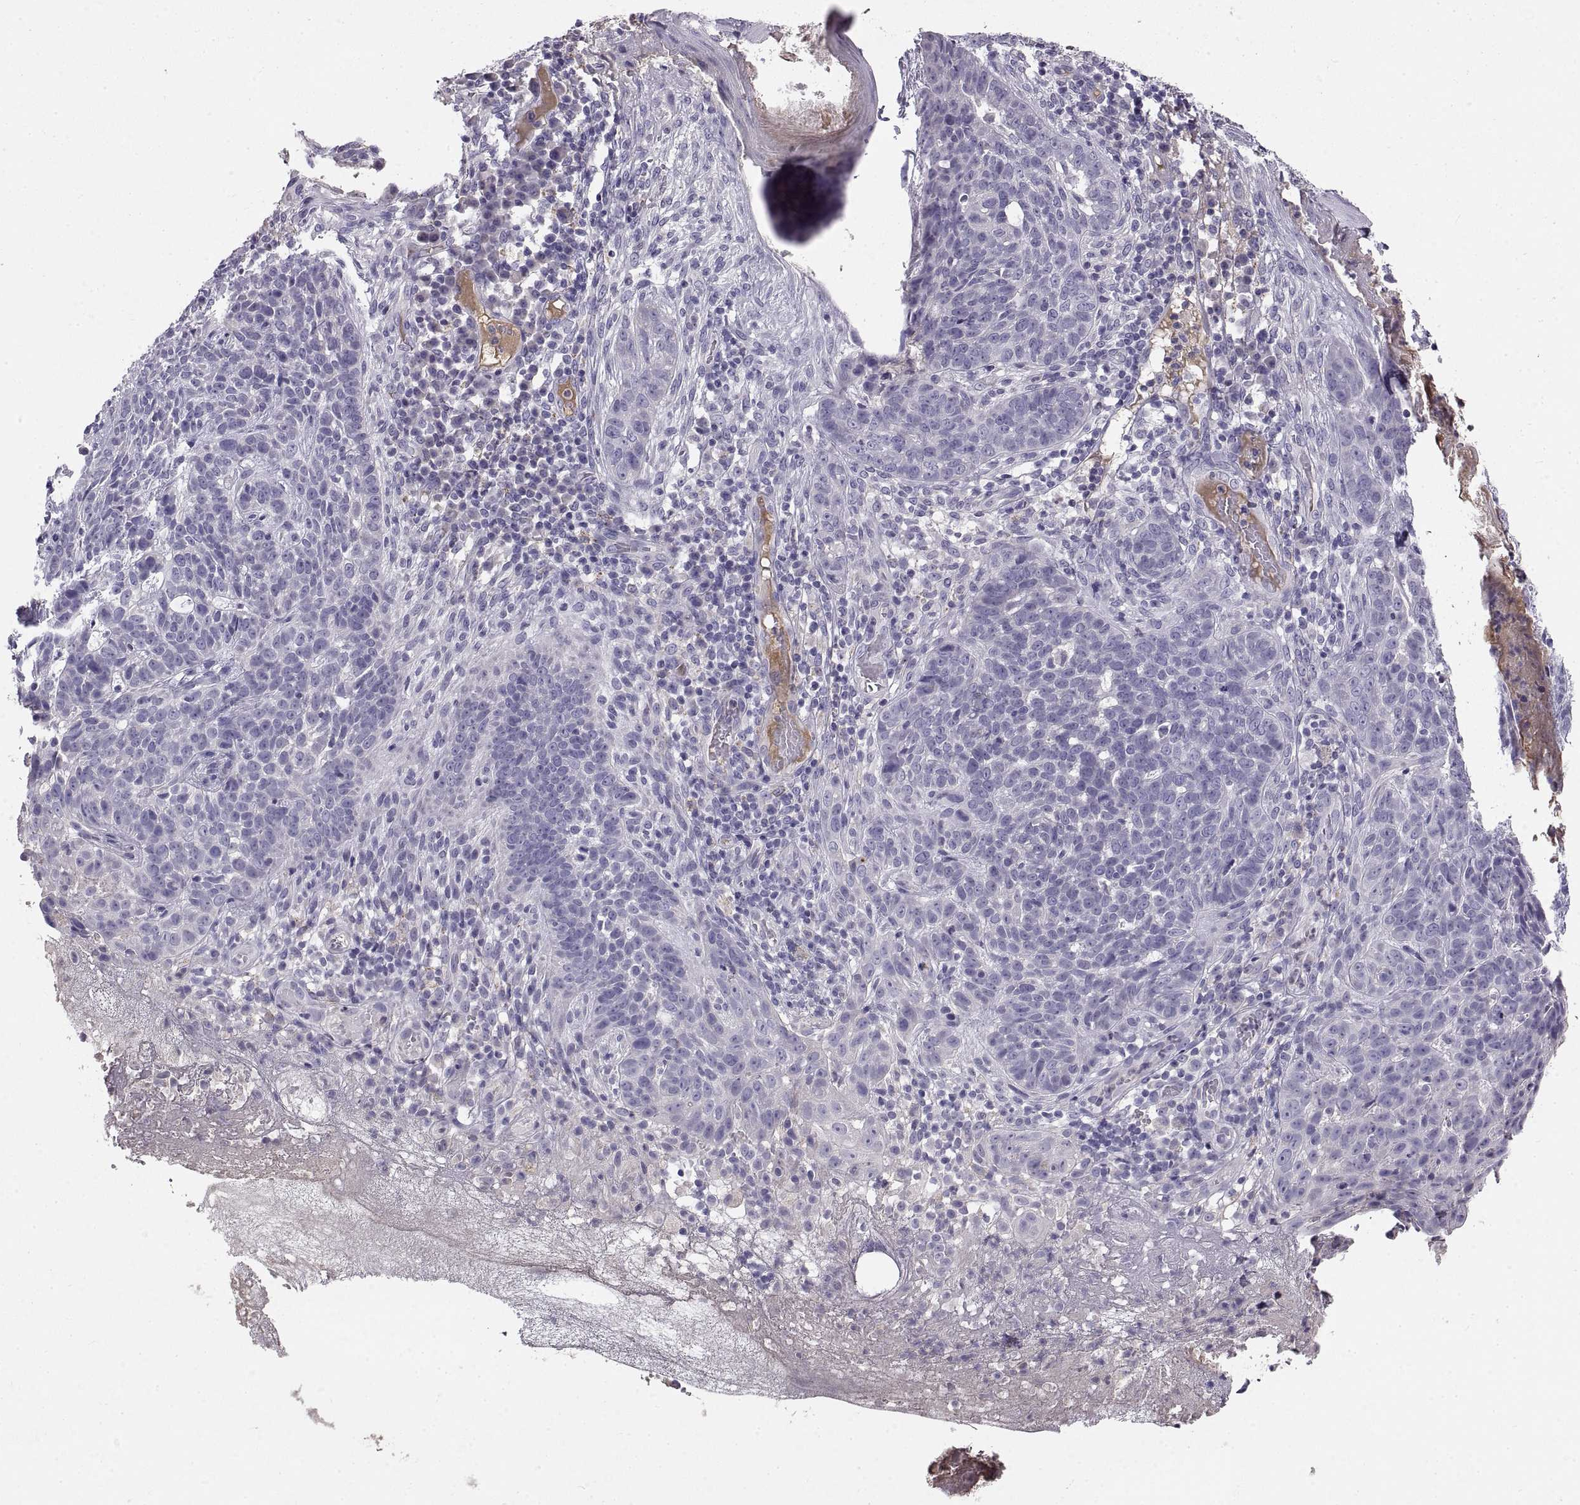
{"staining": {"intensity": "negative", "quantity": "none", "location": "none"}, "tissue": "skin cancer", "cell_type": "Tumor cells", "image_type": "cancer", "snomed": [{"axis": "morphology", "description": "Basal cell carcinoma"}, {"axis": "topography", "description": "Skin"}], "caption": "Tumor cells are negative for protein expression in human skin basal cell carcinoma. The staining is performed using DAB brown chromogen with nuclei counter-stained in using hematoxylin.", "gene": "ADAM32", "patient": {"sex": "female", "age": 69}}